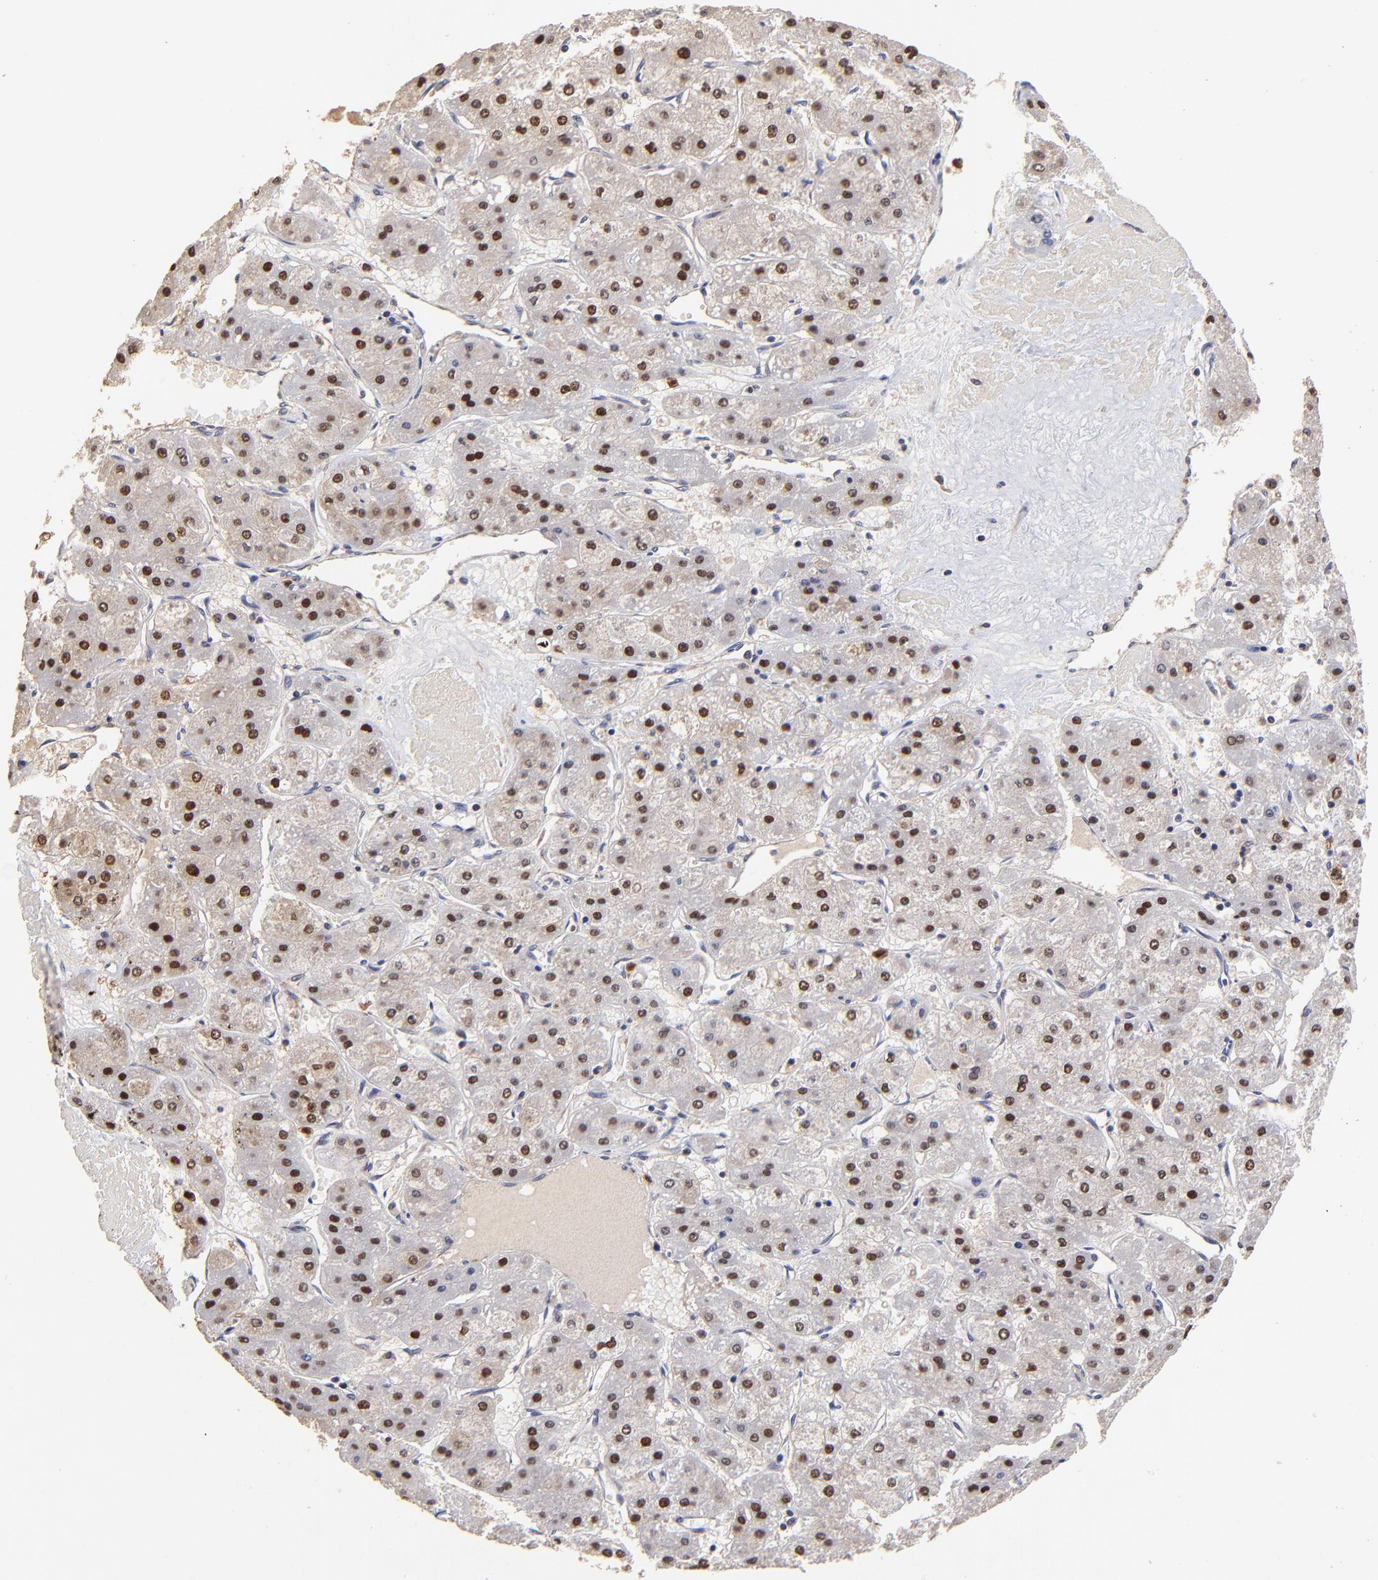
{"staining": {"intensity": "strong", "quantity": ">75%", "location": "nuclear"}, "tissue": "liver cancer", "cell_type": "Tumor cells", "image_type": "cancer", "snomed": [{"axis": "morphology", "description": "Carcinoma, Hepatocellular, NOS"}, {"axis": "topography", "description": "Liver"}], "caption": "This micrograph shows liver cancer stained with IHC to label a protein in brown. The nuclear of tumor cells show strong positivity for the protein. Nuclei are counter-stained blue.", "gene": "BBOF1", "patient": {"sex": "female", "age": 52}}